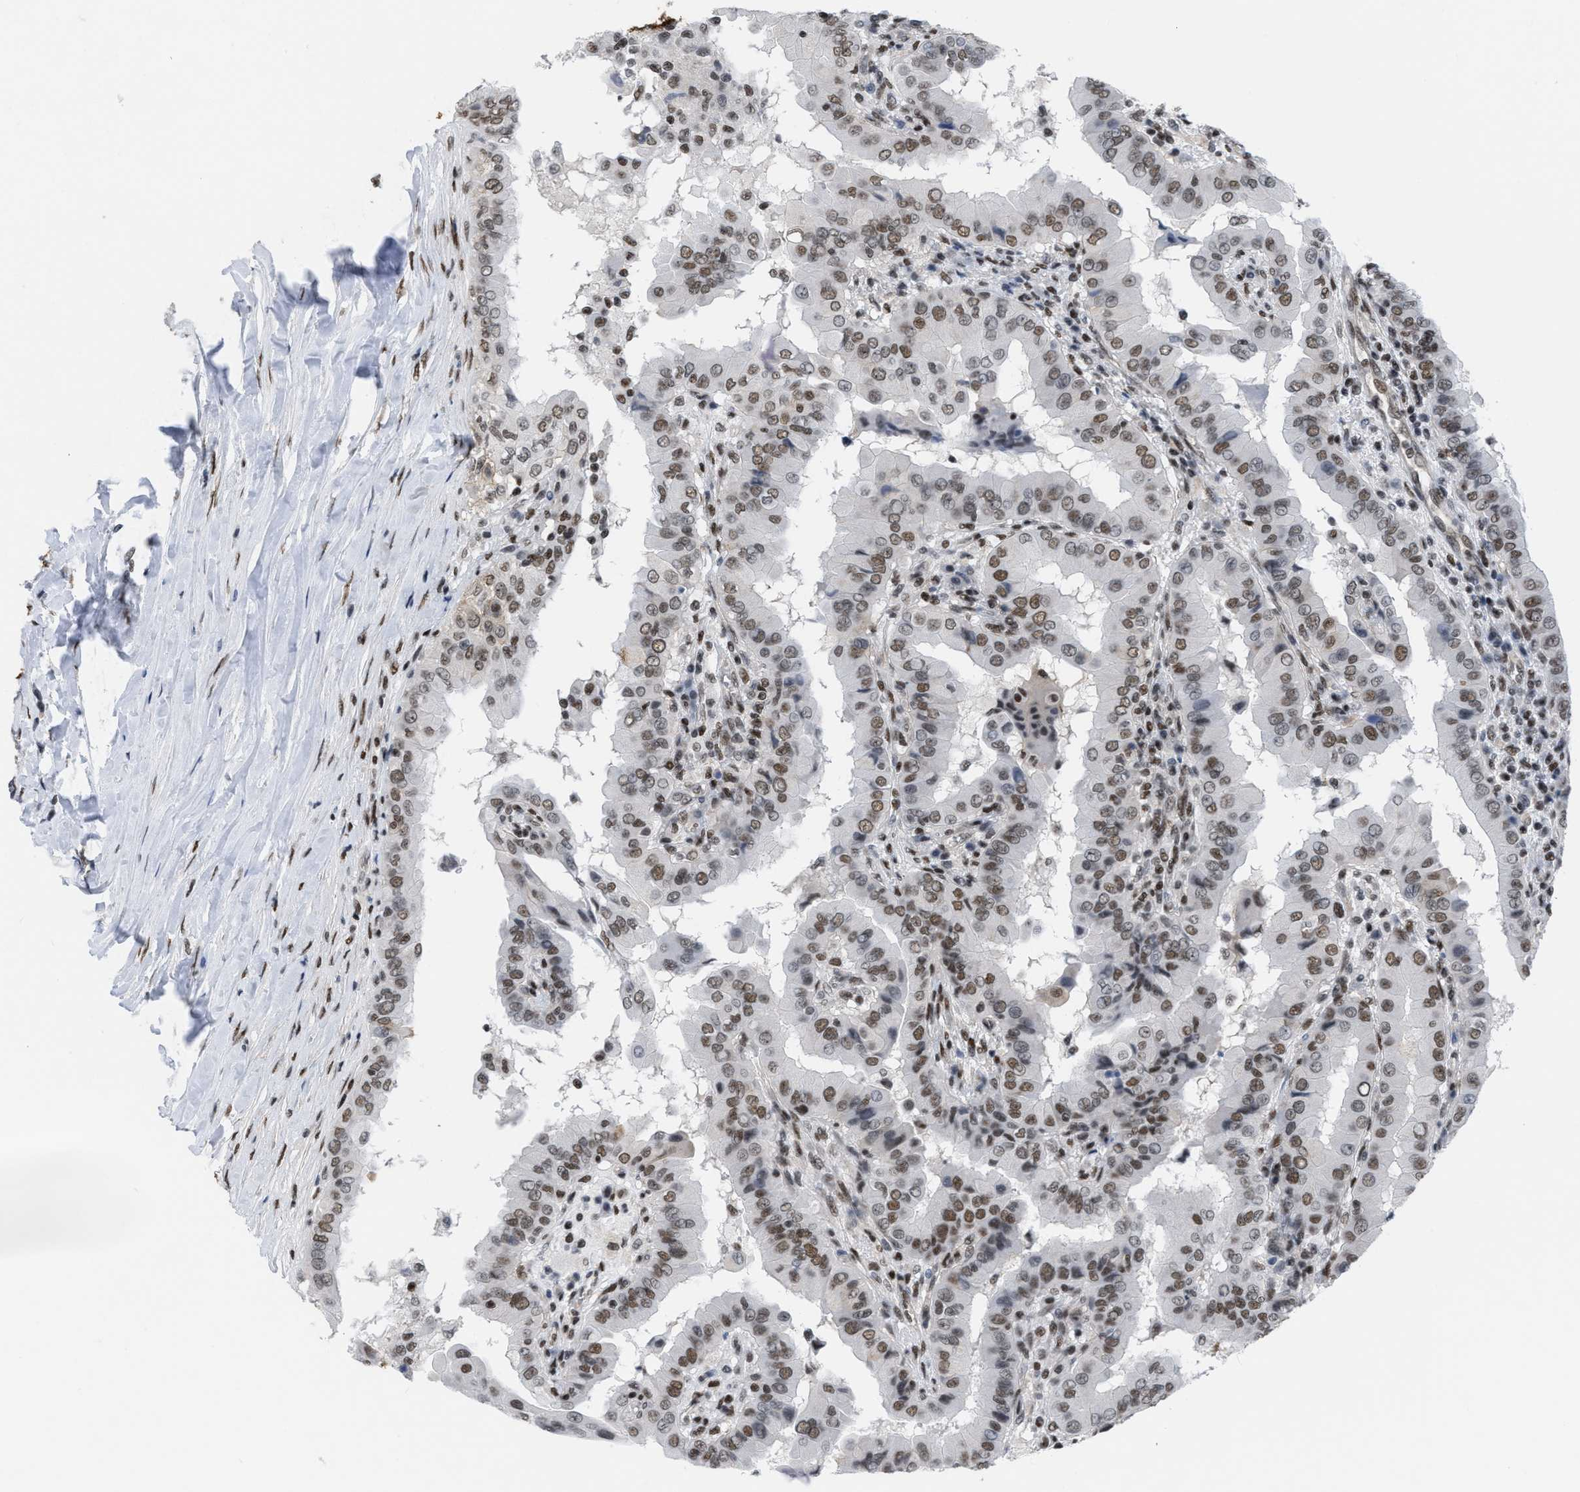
{"staining": {"intensity": "moderate", "quantity": ">75%", "location": "nuclear"}, "tissue": "thyroid cancer", "cell_type": "Tumor cells", "image_type": "cancer", "snomed": [{"axis": "morphology", "description": "Papillary adenocarcinoma, NOS"}, {"axis": "topography", "description": "Thyroid gland"}], "caption": "Immunohistochemical staining of human thyroid cancer demonstrates medium levels of moderate nuclear protein staining in about >75% of tumor cells.", "gene": "MIER1", "patient": {"sex": "male", "age": 33}}